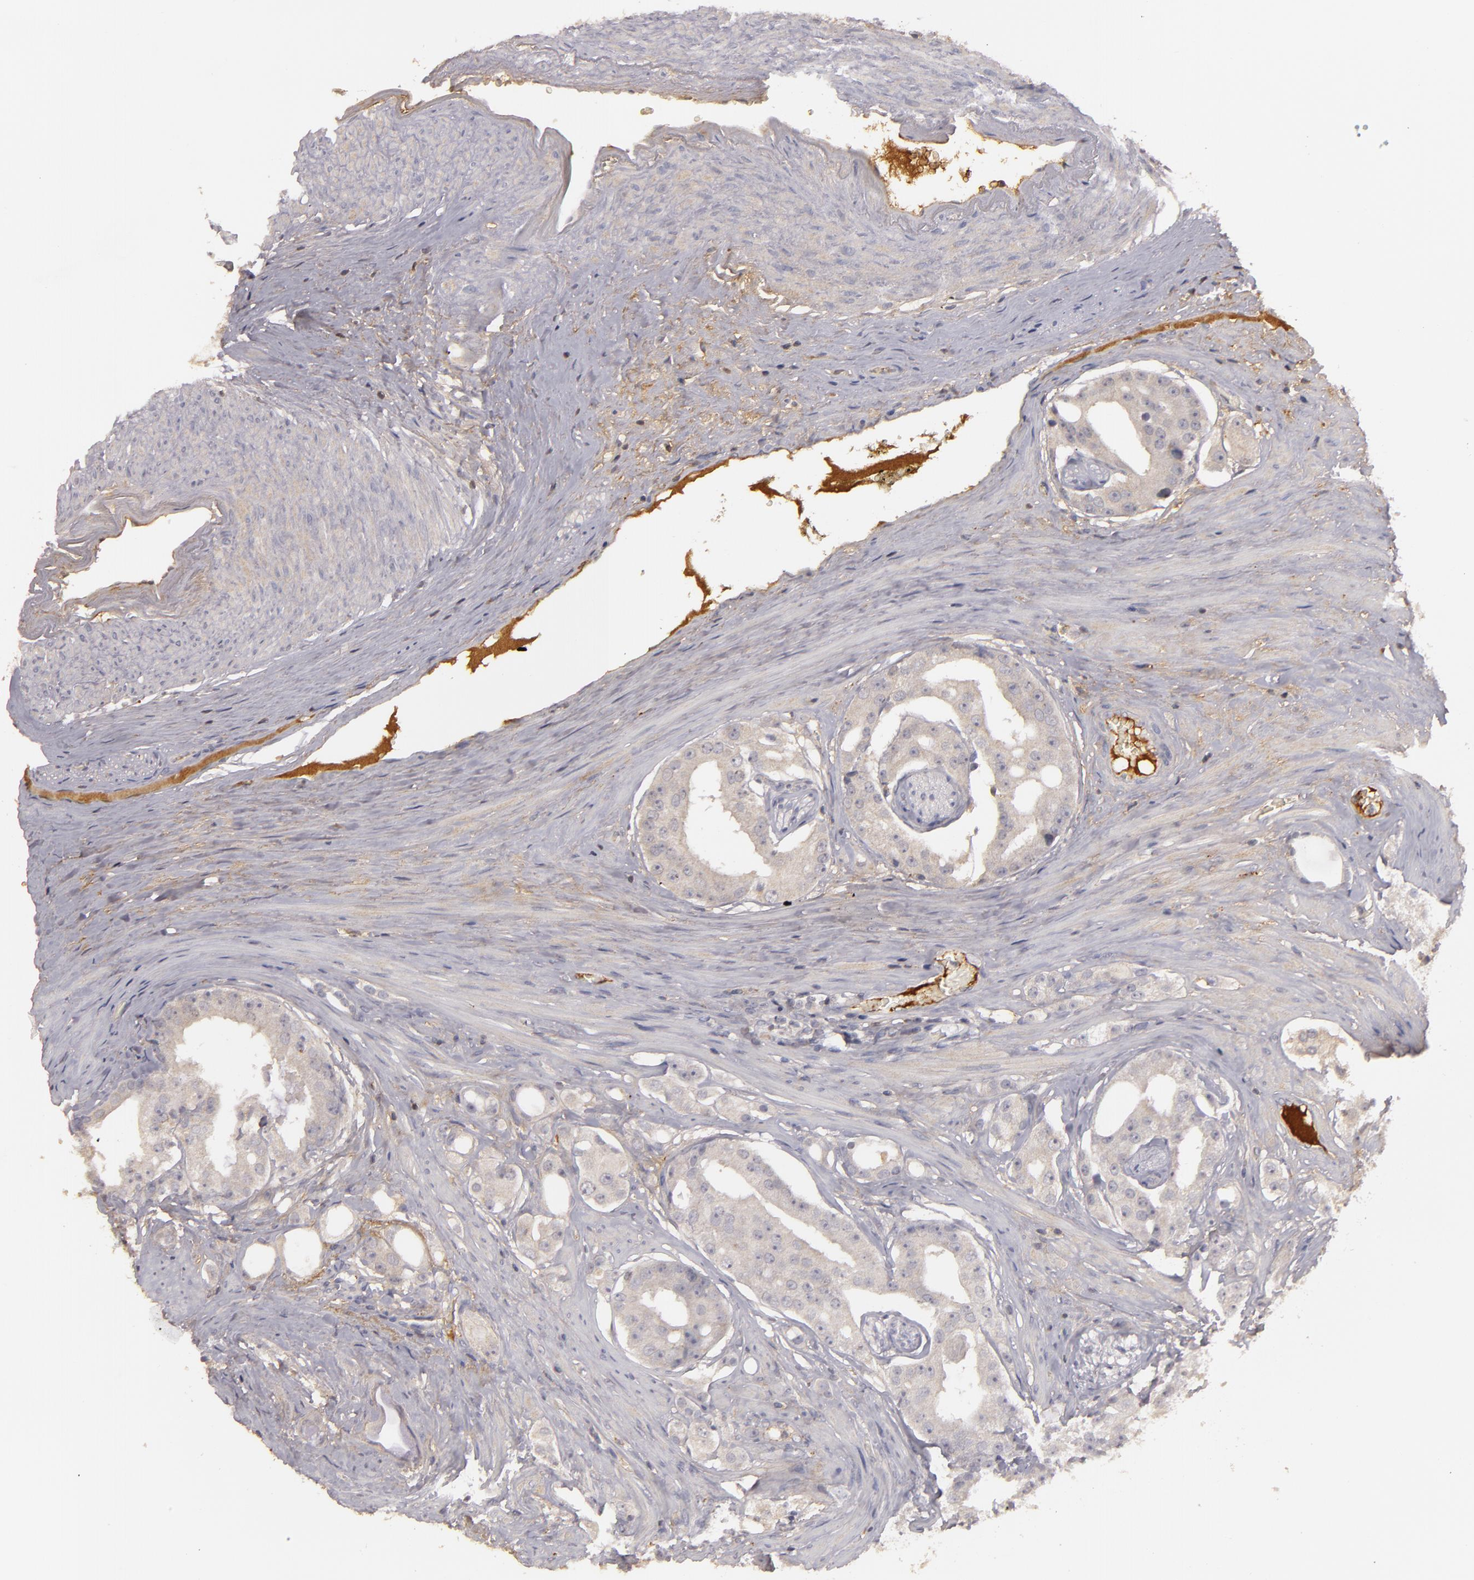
{"staining": {"intensity": "negative", "quantity": "none", "location": "none"}, "tissue": "prostate cancer", "cell_type": "Tumor cells", "image_type": "cancer", "snomed": [{"axis": "morphology", "description": "Adenocarcinoma, High grade"}, {"axis": "topography", "description": "Prostate"}], "caption": "Human prostate cancer (high-grade adenocarcinoma) stained for a protein using IHC reveals no staining in tumor cells.", "gene": "MBL2", "patient": {"sex": "male", "age": 68}}